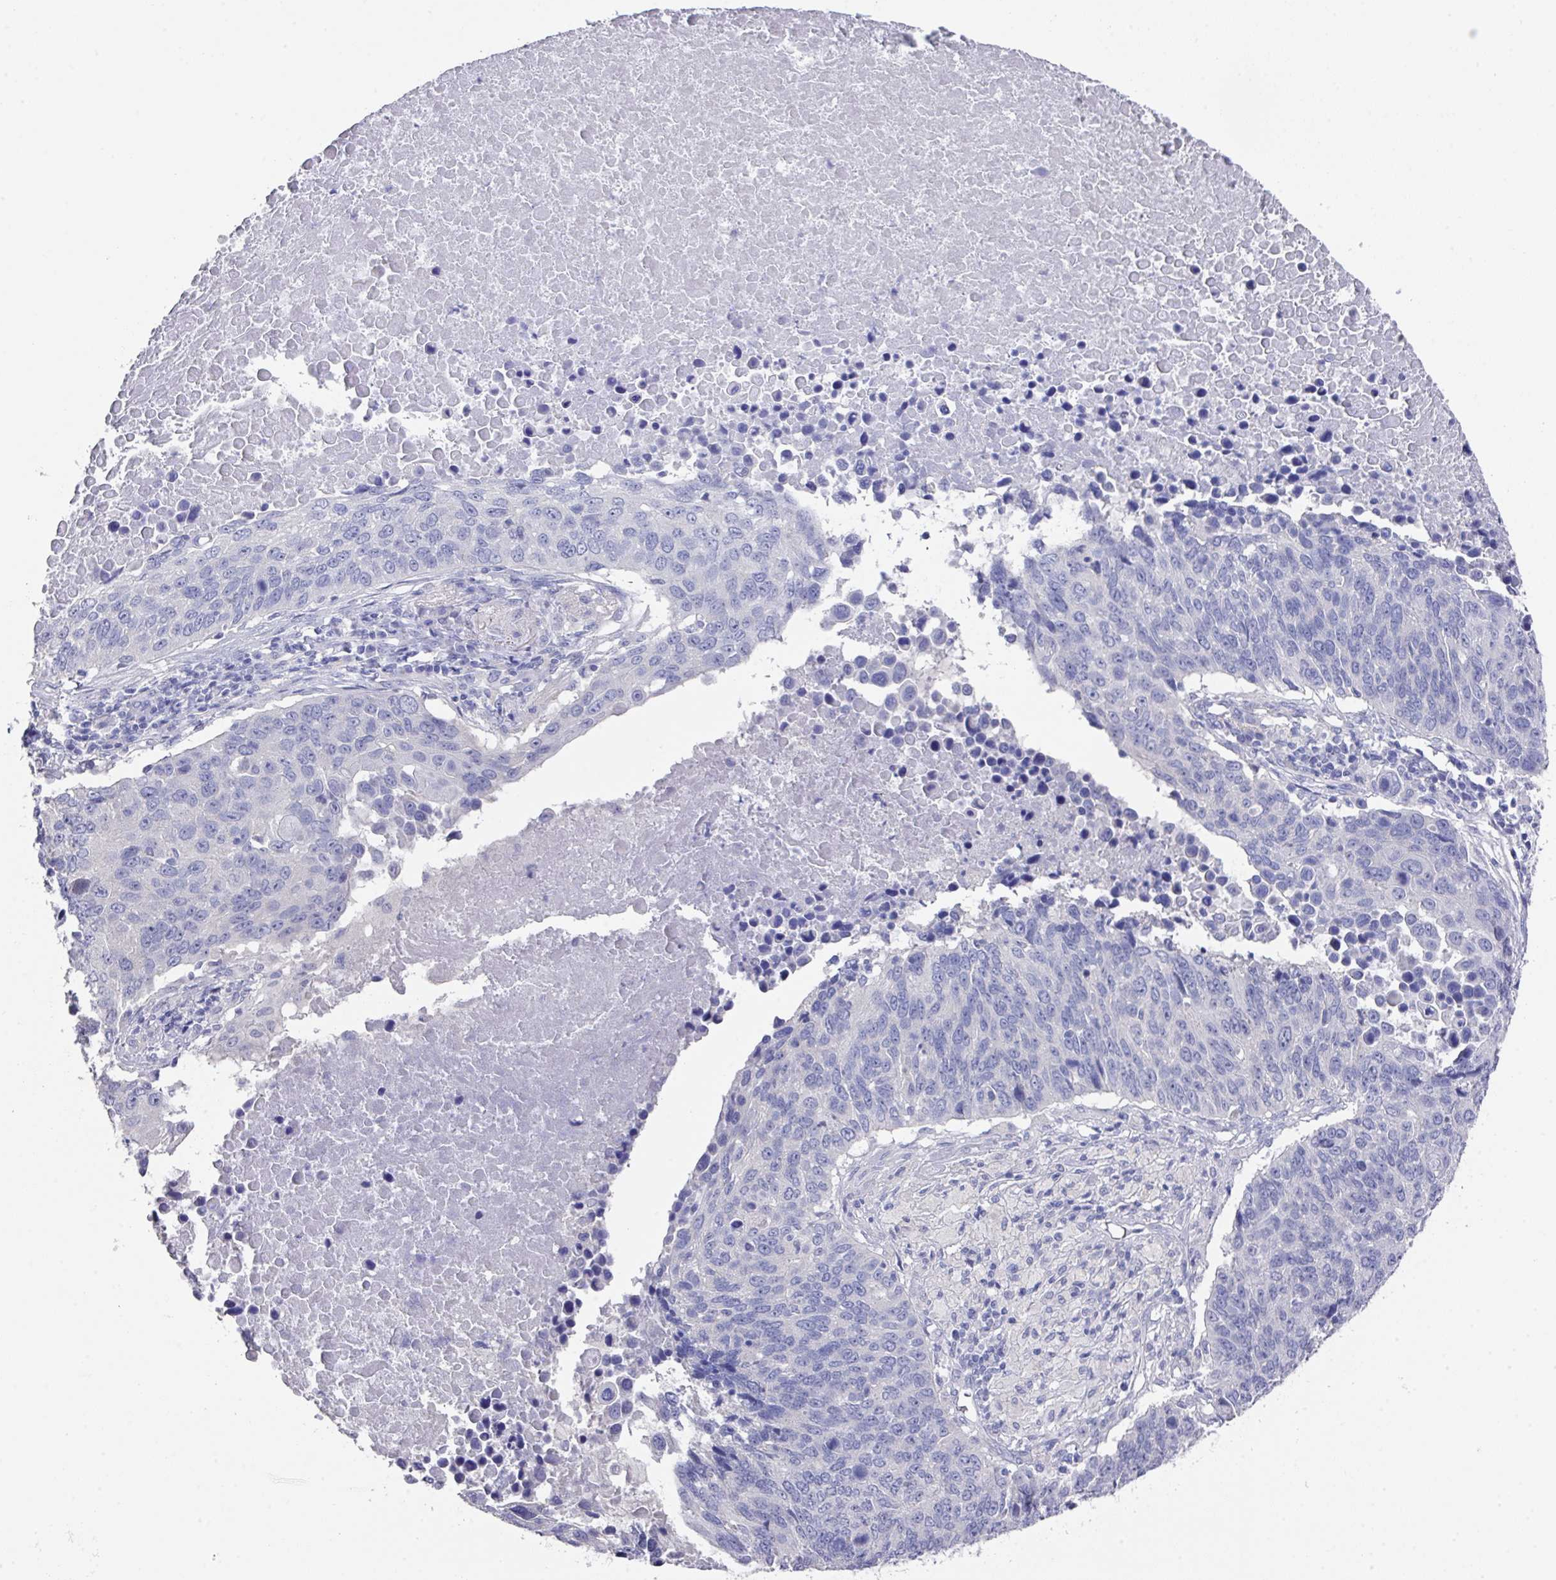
{"staining": {"intensity": "negative", "quantity": "none", "location": "none"}, "tissue": "lung cancer", "cell_type": "Tumor cells", "image_type": "cancer", "snomed": [{"axis": "morphology", "description": "Normal tissue, NOS"}, {"axis": "morphology", "description": "Squamous cell carcinoma, NOS"}, {"axis": "topography", "description": "Lymph node"}, {"axis": "topography", "description": "Lung"}], "caption": "IHC of lung cancer (squamous cell carcinoma) reveals no positivity in tumor cells.", "gene": "DAZL", "patient": {"sex": "male", "age": 66}}